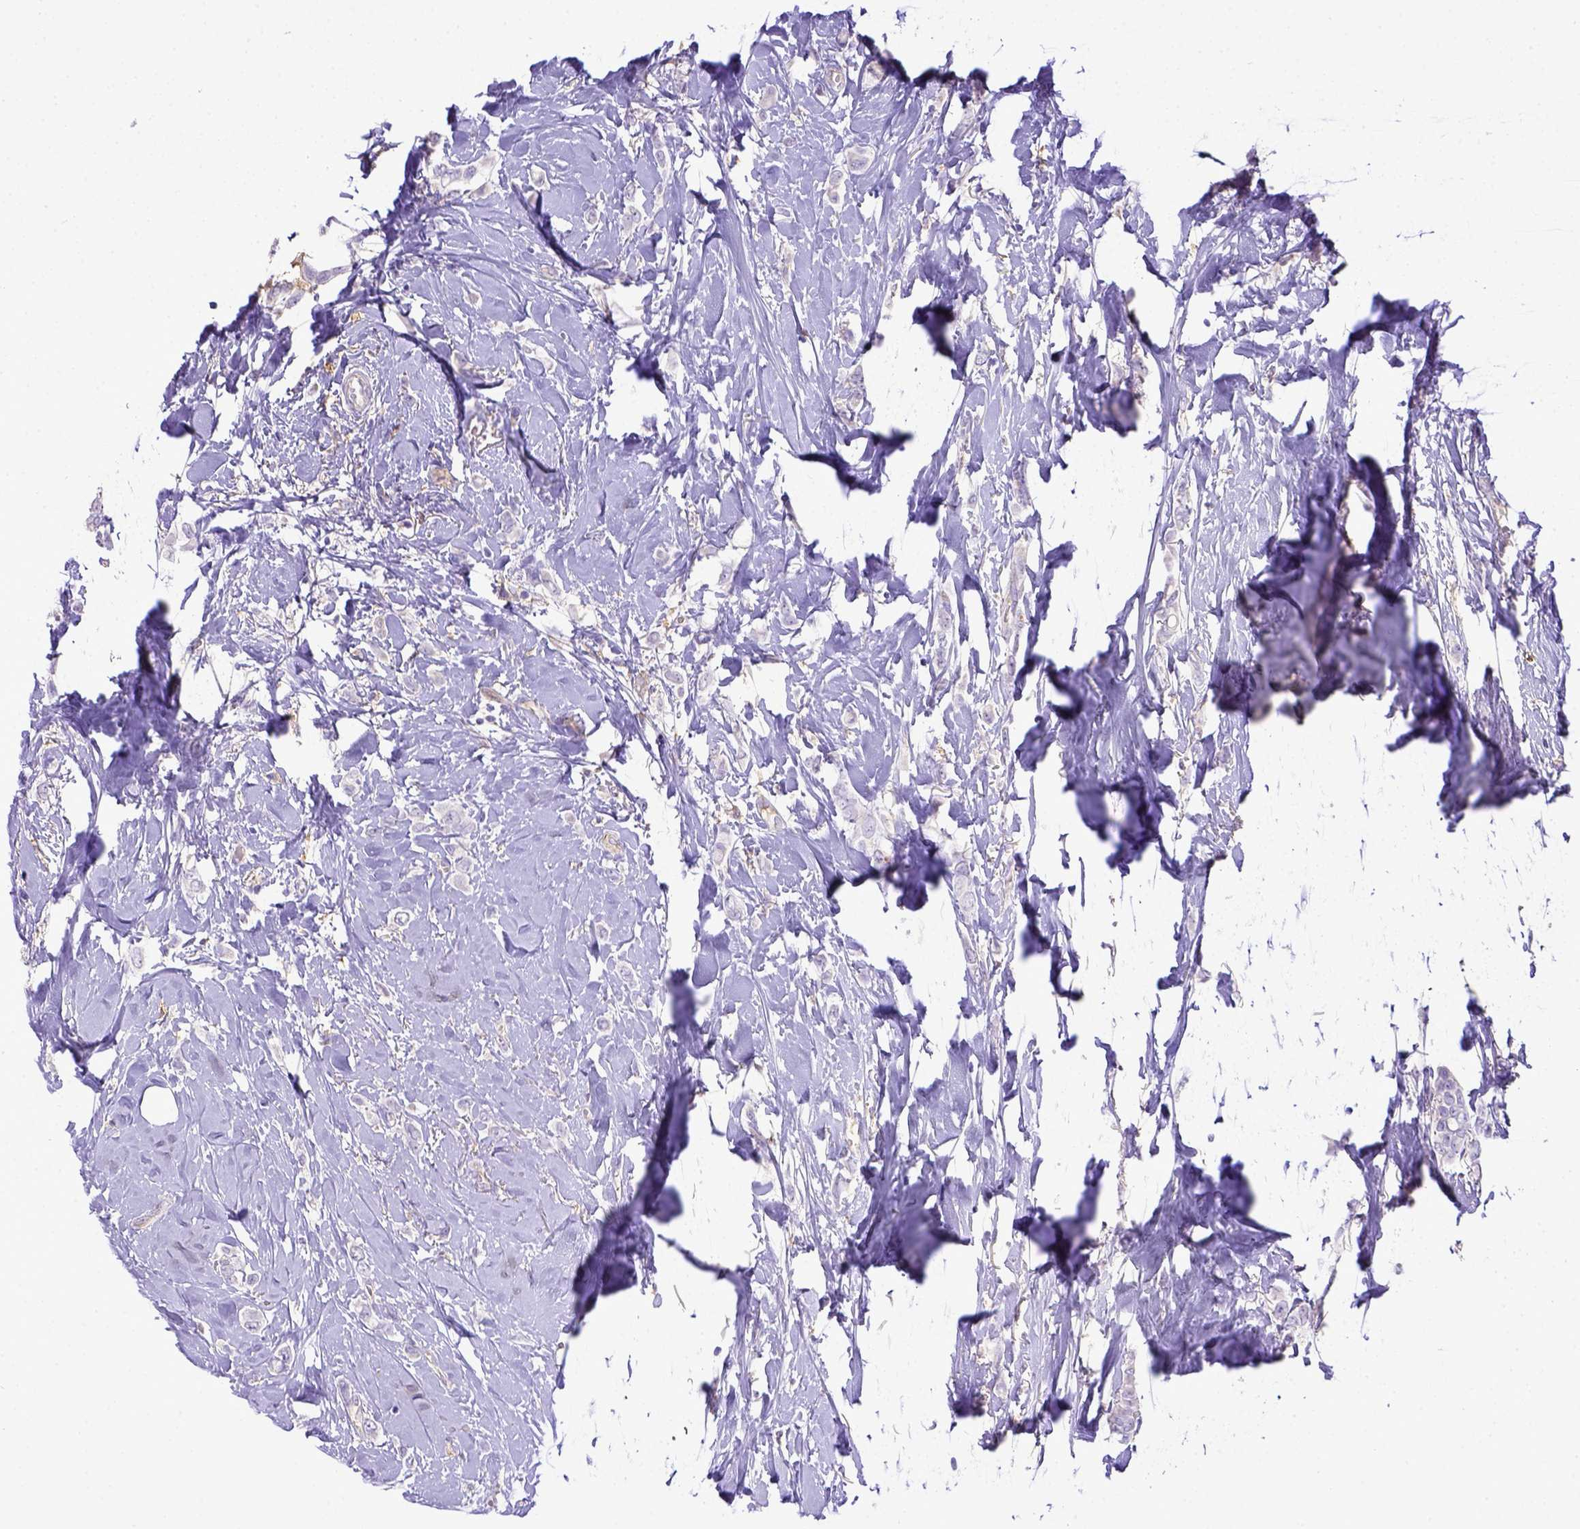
{"staining": {"intensity": "negative", "quantity": "none", "location": "none"}, "tissue": "breast cancer", "cell_type": "Tumor cells", "image_type": "cancer", "snomed": [{"axis": "morphology", "description": "Lobular carcinoma"}, {"axis": "topography", "description": "Breast"}], "caption": "This is a image of IHC staining of breast lobular carcinoma, which shows no positivity in tumor cells. The staining was performed using DAB to visualize the protein expression in brown, while the nuclei were stained in blue with hematoxylin (Magnification: 20x).", "gene": "CD40", "patient": {"sex": "female", "age": 66}}